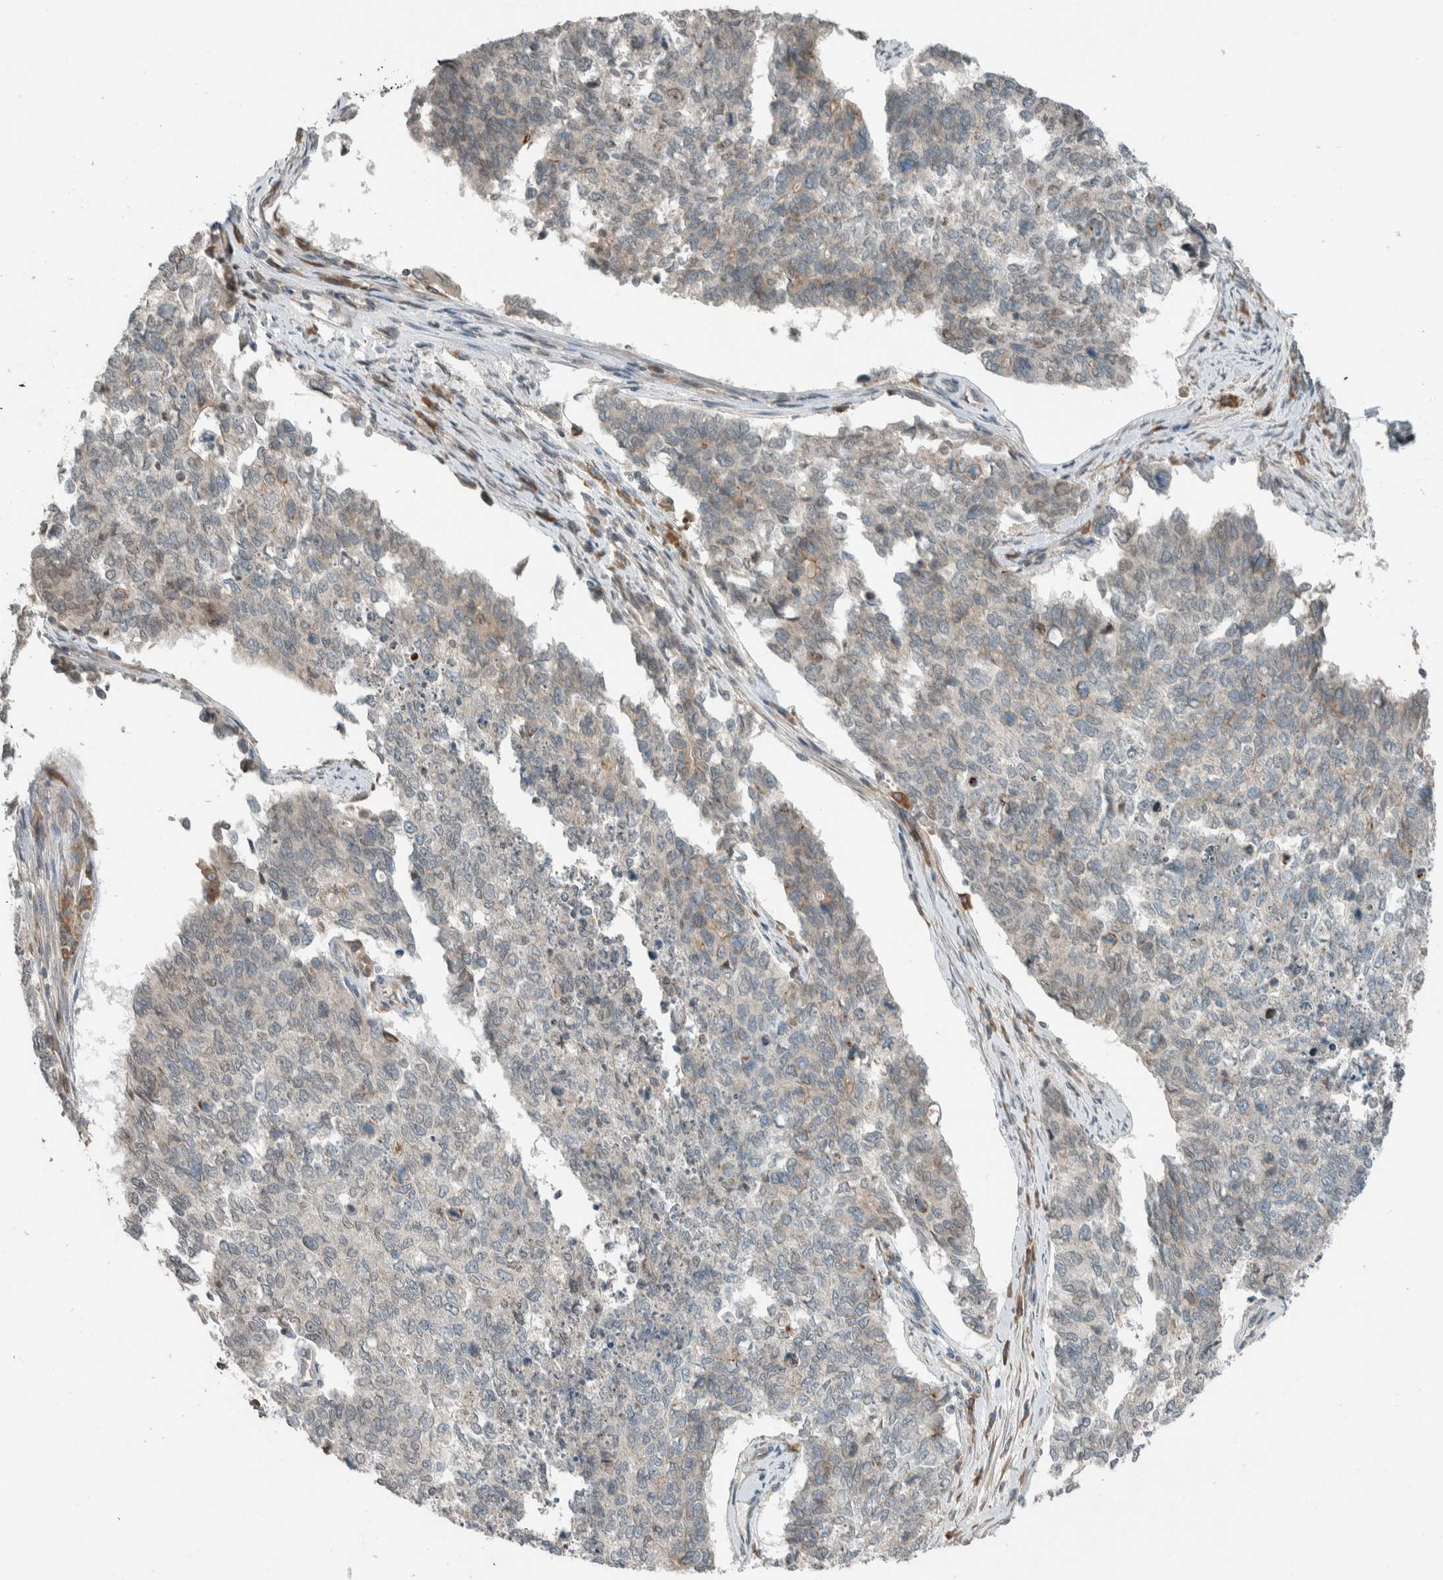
{"staining": {"intensity": "weak", "quantity": "<25%", "location": "cytoplasmic/membranous"}, "tissue": "cervical cancer", "cell_type": "Tumor cells", "image_type": "cancer", "snomed": [{"axis": "morphology", "description": "Squamous cell carcinoma, NOS"}, {"axis": "topography", "description": "Cervix"}], "caption": "Immunohistochemistry of human cervical squamous cell carcinoma reveals no staining in tumor cells. The staining was performed using DAB (3,3'-diaminobenzidine) to visualize the protein expression in brown, while the nuclei were stained in blue with hematoxylin (Magnification: 20x).", "gene": "SEL1L", "patient": {"sex": "female", "age": 63}}